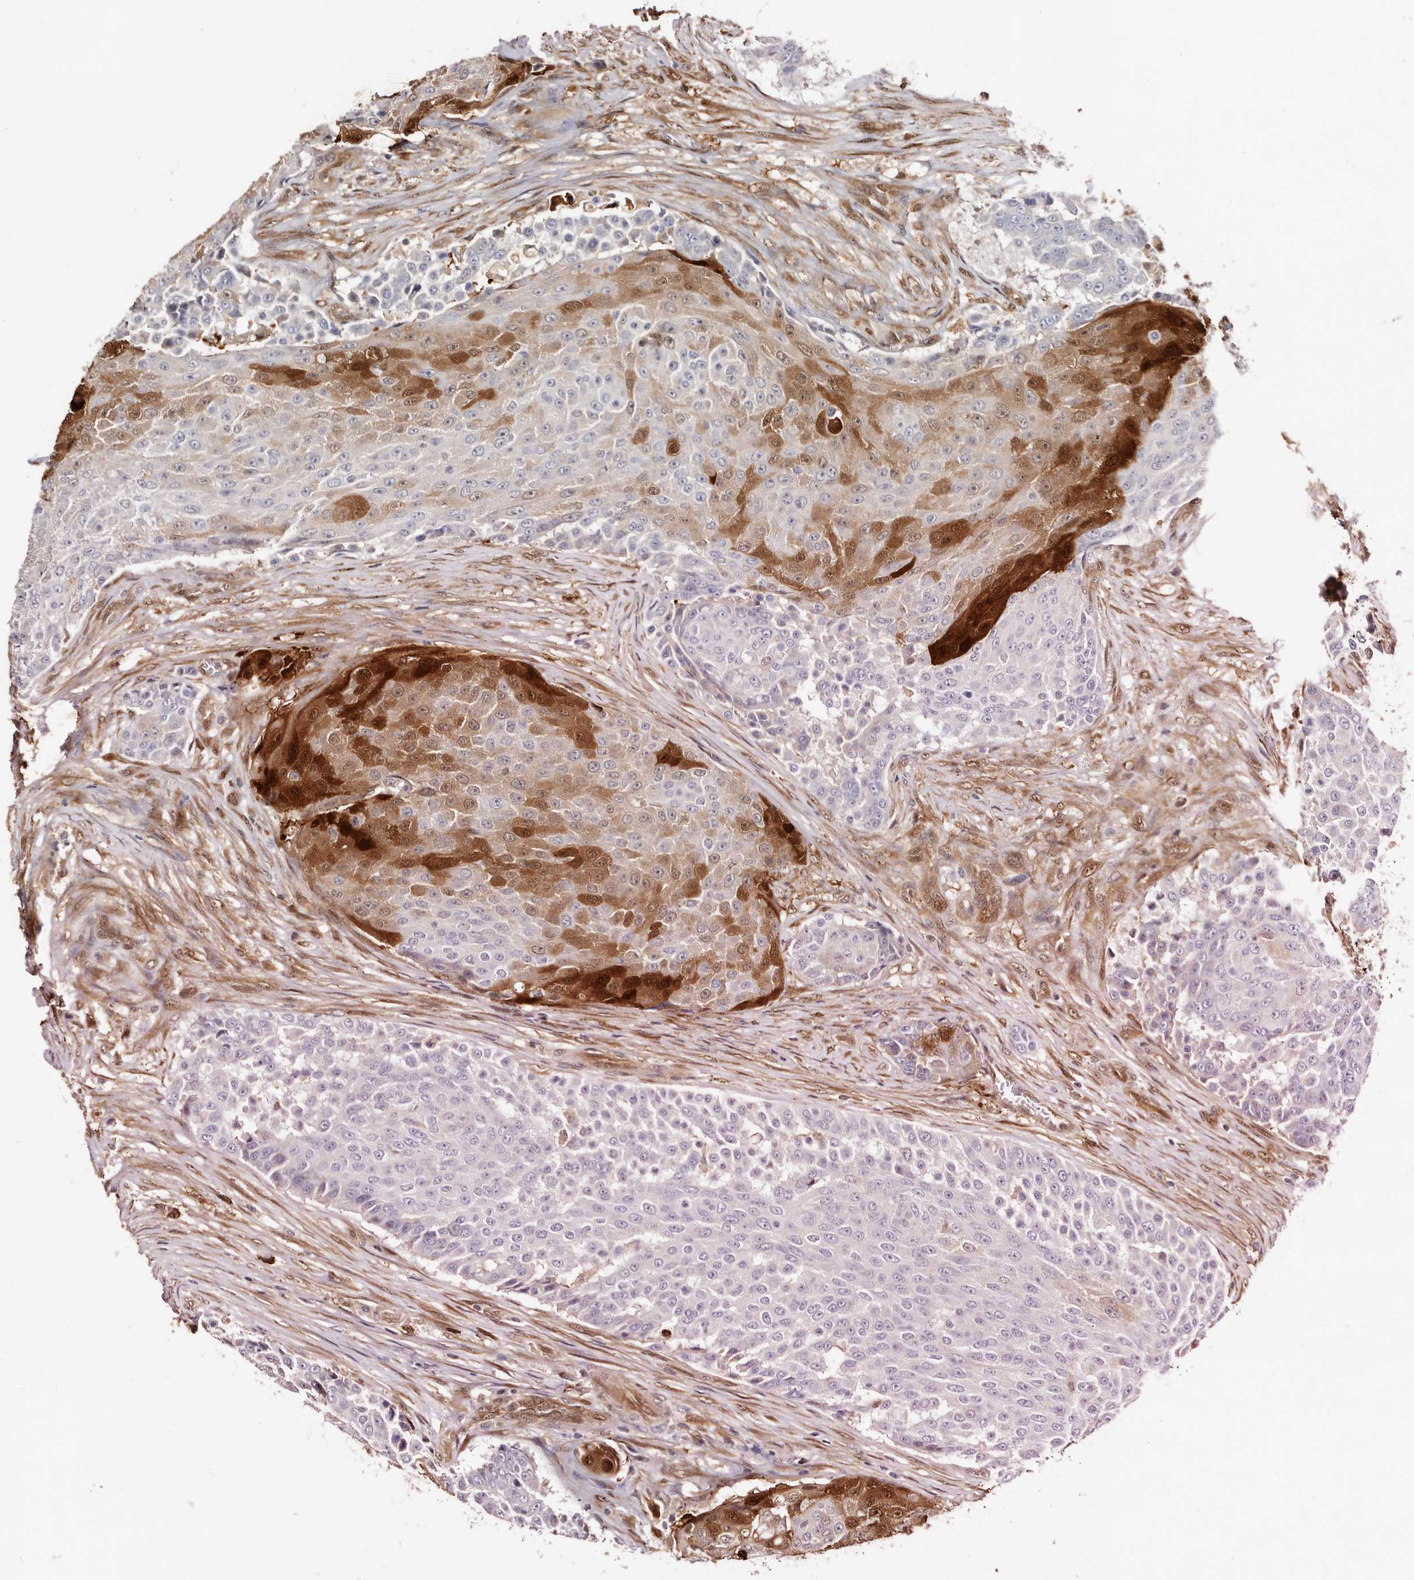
{"staining": {"intensity": "strong", "quantity": "<25%", "location": "cytoplasmic/membranous,nuclear"}, "tissue": "urothelial cancer", "cell_type": "Tumor cells", "image_type": "cancer", "snomed": [{"axis": "morphology", "description": "Urothelial carcinoma, High grade"}, {"axis": "topography", "description": "Urinary bladder"}], "caption": "An IHC histopathology image of neoplastic tissue is shown. Protein staining in brown labels strong cytoplasmic/membranous and nuclear positivity in urothelial cancer within tumor cells. (Brightfield microscopy of DAB IHC at high magnification).", "gene": "TP53I3", "patient": {"sex": "female", "age": 63}}